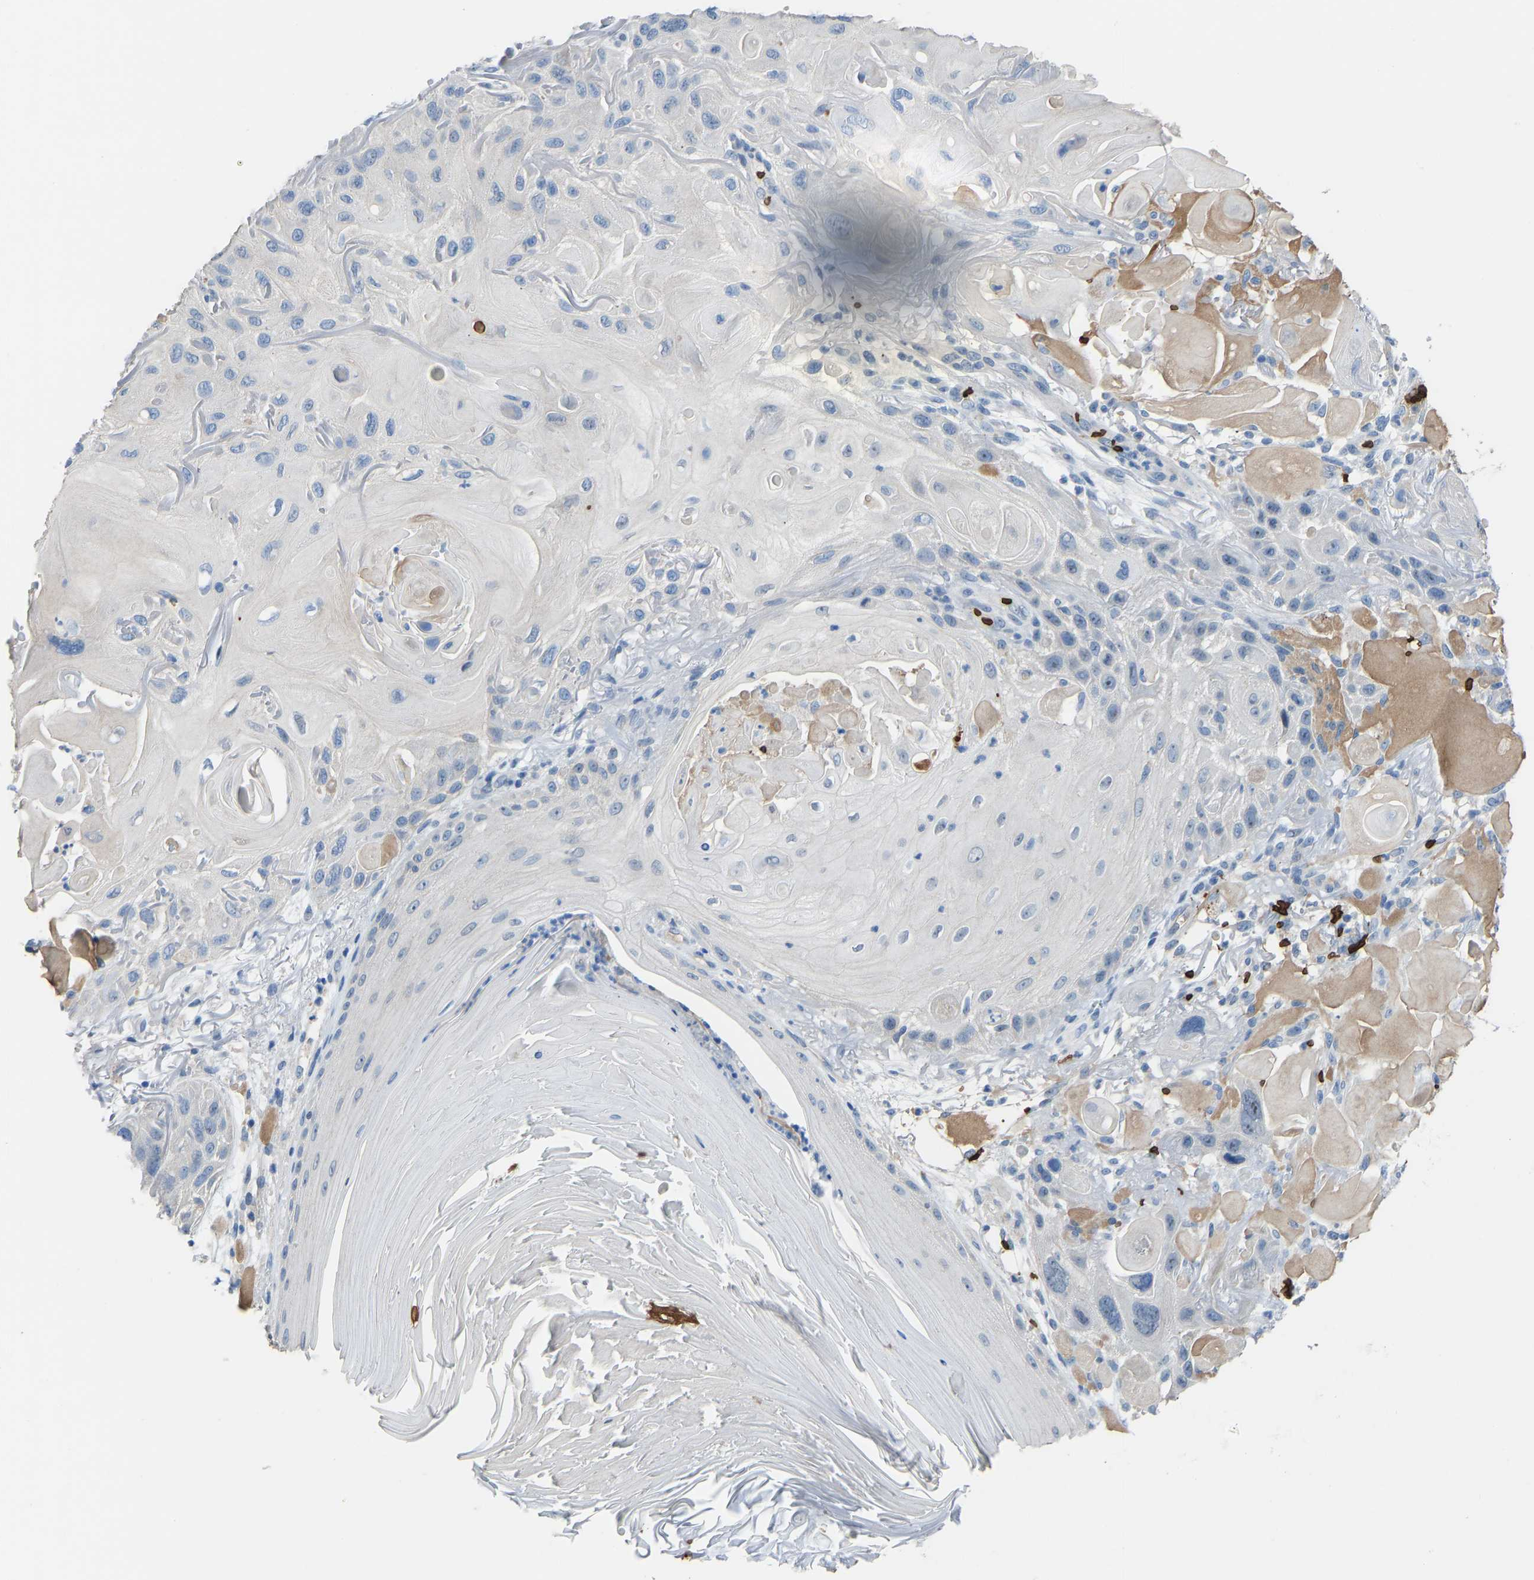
{"staining": {"intensity": "negative", "quantity": "none", "location": "none"}, "tissue": "skin cancer", "cell_type": "Tumor cells", "image_type": "cancer", "snomed": [{"axis": "morphology", "description": "Squamous cell carcinoma, NOS"}, {"axis": "topography", "description": "Skin"}], "caption": "High power microscopy image of an immunohistochemistry micrograph of skin squamous cell carcinoma, revealing no significant positivity in tumor cells.", "gene": "PIGS", "patient": {"sex": "female", "age": 77}}